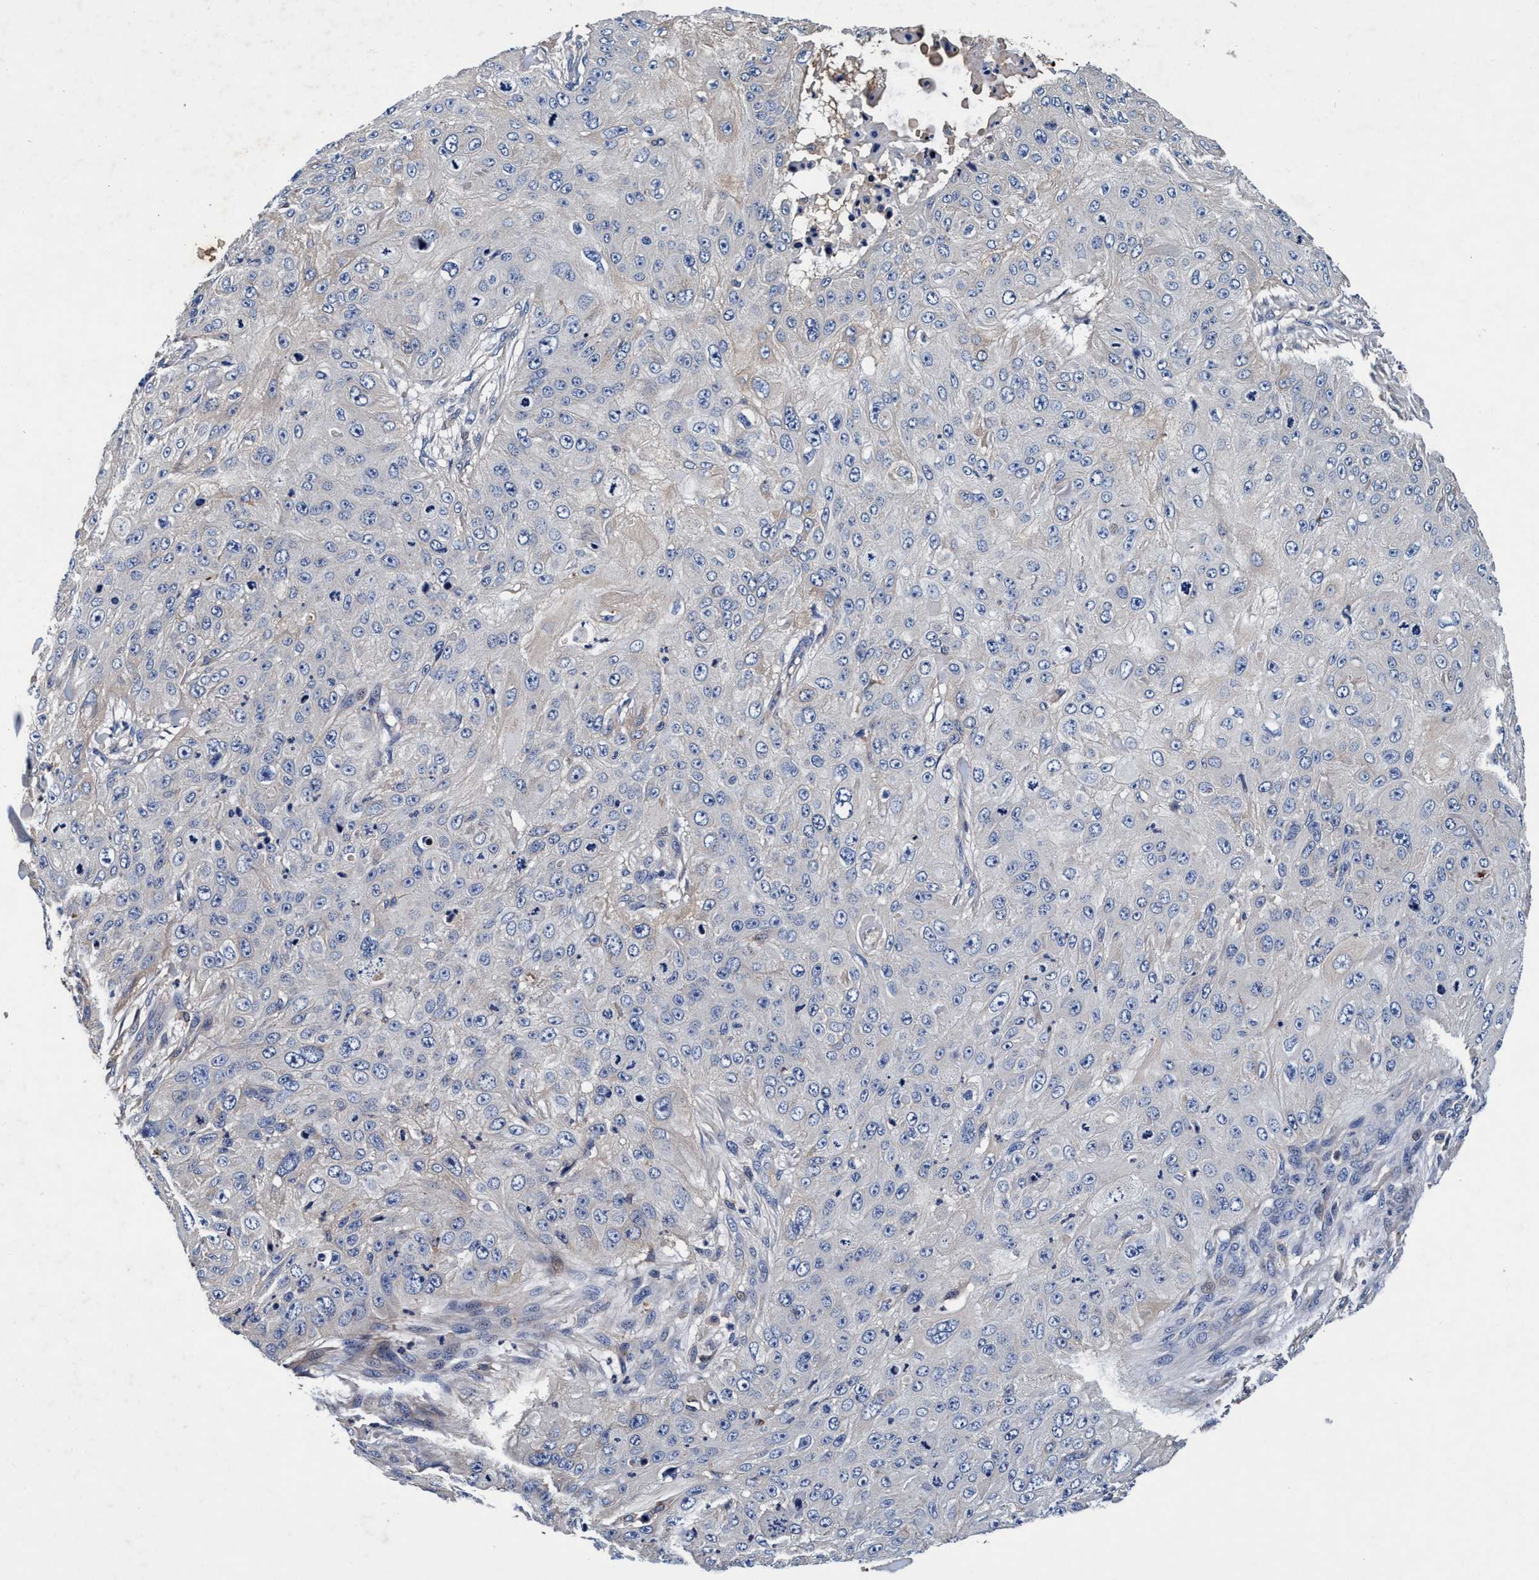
{"staining": {"intensity": "negative", "quantity": "none", "location": "none"}, "tissue": "skin cancer", "cell_type": "Tumor cells", "image_type": "cancer", "snomed": [{"axis": "morphology", "description": "Squamous cell carcinoma, NOS"}, {"axis": "topography", "description": "Skin"}], "caption": "High magnification brightfield microscopy of skin cancer (squamous cell carcinoma) stained with DAB (brown) and counterstained with hematoxylin (blue): tumor cells show no significant staining.", "gene": "RNF208", "patient": {"sex": "female", "age": 80}}